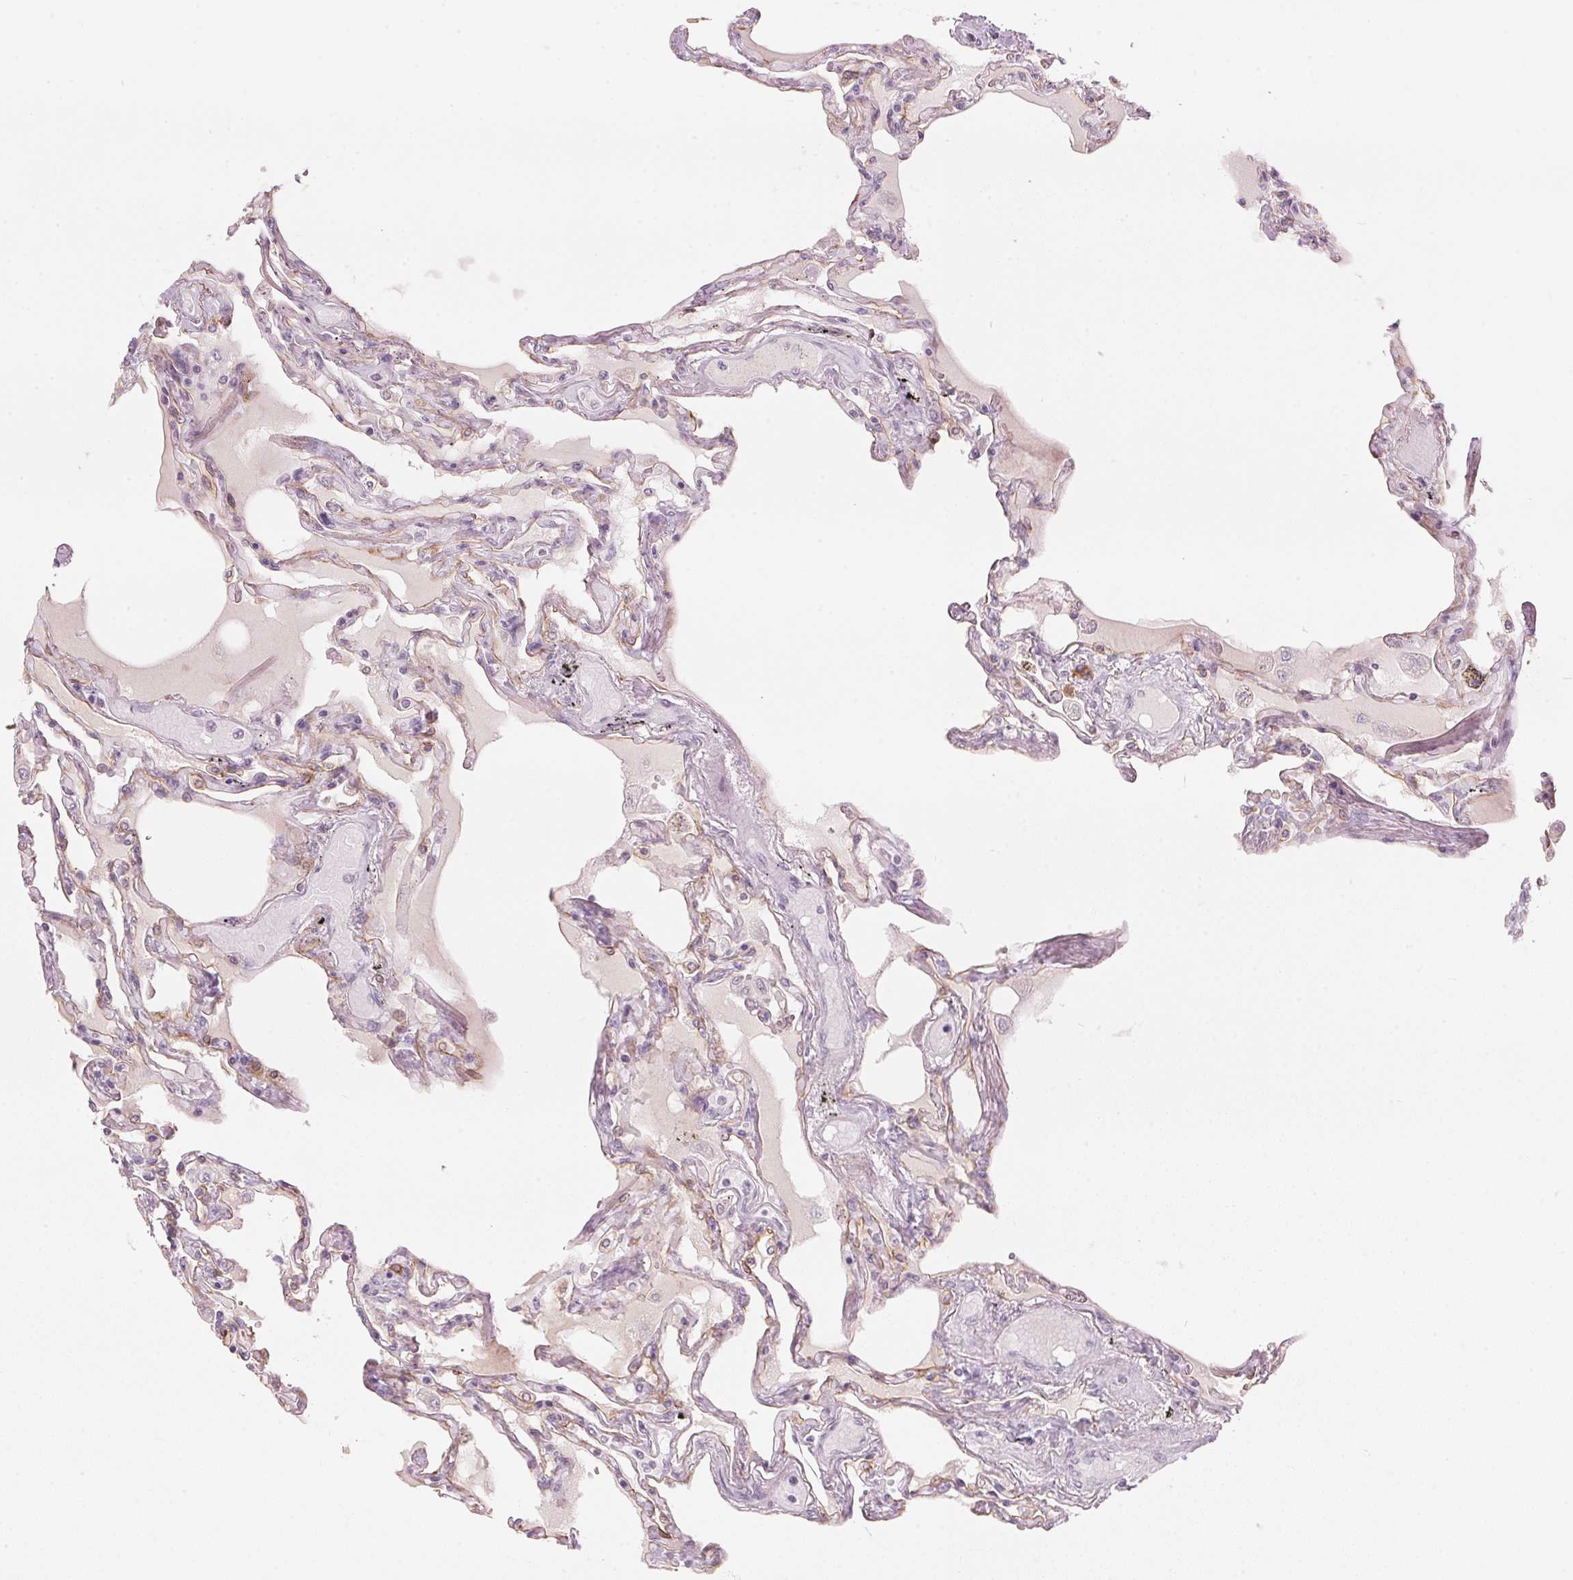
{"staining": {"intensity": "moderate", "quantity": "25%-75%", "location": "cytoplasmic/membranous"}, "tissue": "lung", "cell_type": "Alveolar cells", "image_type": "normal", "snomed": [{"axis": "morphology", "description": "Normal tissue, NOS"}, {"axis": "morphology", "description": "Adenocarcinoma, NOS"}, {"axis": "topography", "description": "Cartilage tissue"}, {"axis": "topography", "description": "Lung"}], "caption": "Protein staining by immunohistochemistry reveals moderate cytoplasmic/membranous positivity in approximately 25%-75% of alveolar cells in benign lung. (Stains: DAB in brown, nuclei in blue, Microscopy: brightfield microscopy at high magnification).", "gene": "SCTR", "patient": {"sex": "female", "age": 67}}